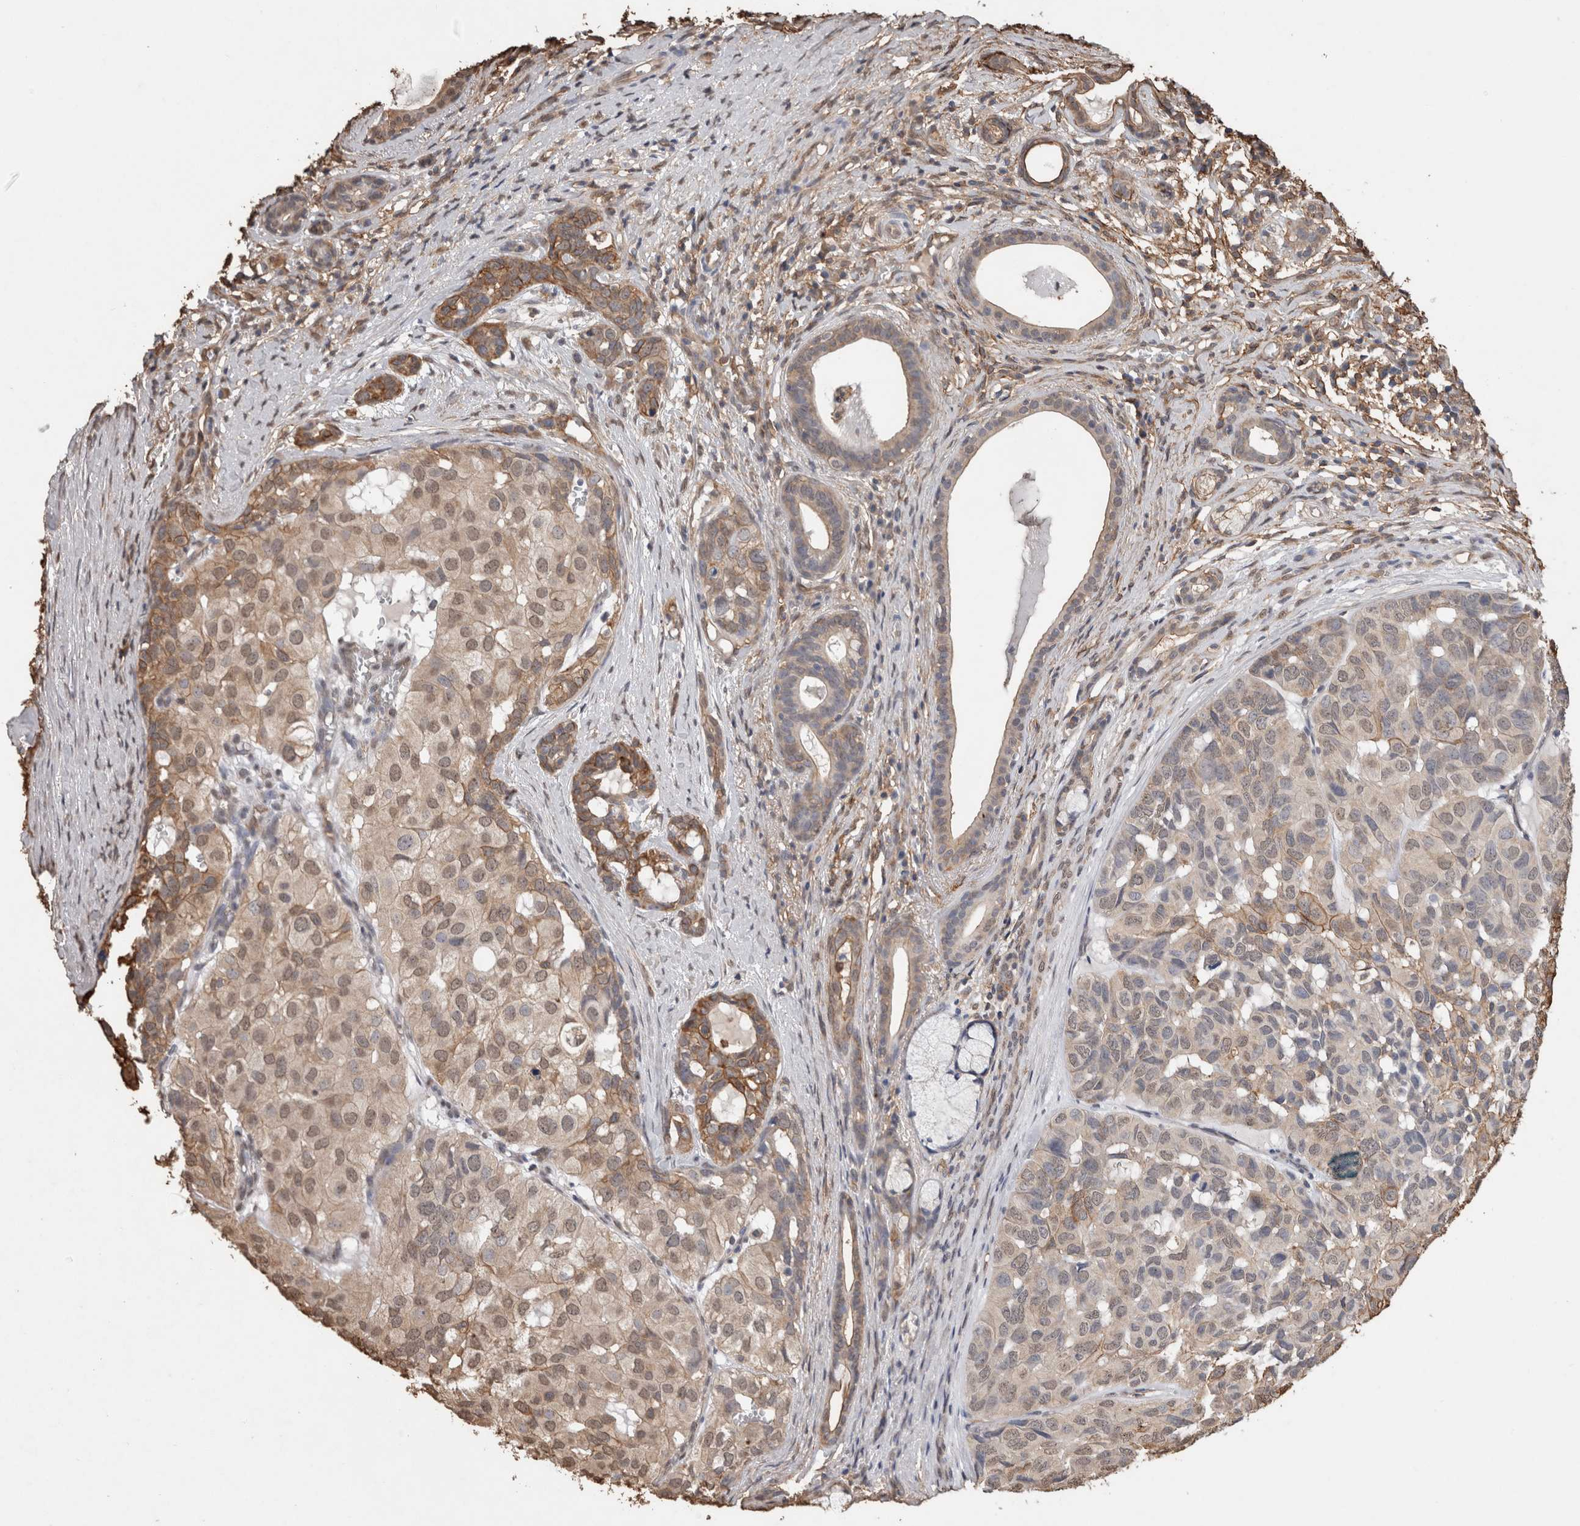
{"staining": {"intensity": "moderate", "quantity": "<25%", "location": "cytoplasmic/membranous,nuclear"}, "tissue": "head and neck cancer", "cell_type": "Tumor cells", "image_type": "cancer", "snomed": [{"axis": "morphology", "description": "Adenocarcinoma, NOS"}, {"axis": "topography", "description": "Salivary gland, NOS"}, {"axis": "topography", "description": "Head-Neck"}], "caption": "Immunohistochemistry micrograph of head and neck cancer (adenocarcinoma) stained for a protein (brown), which shows low levels of moderate cytoplasmic/membranous and nuclear expression in about <25% of tumor cells.", "gene": "S100A10", "patient": {"sex": "female", "age": 76}}